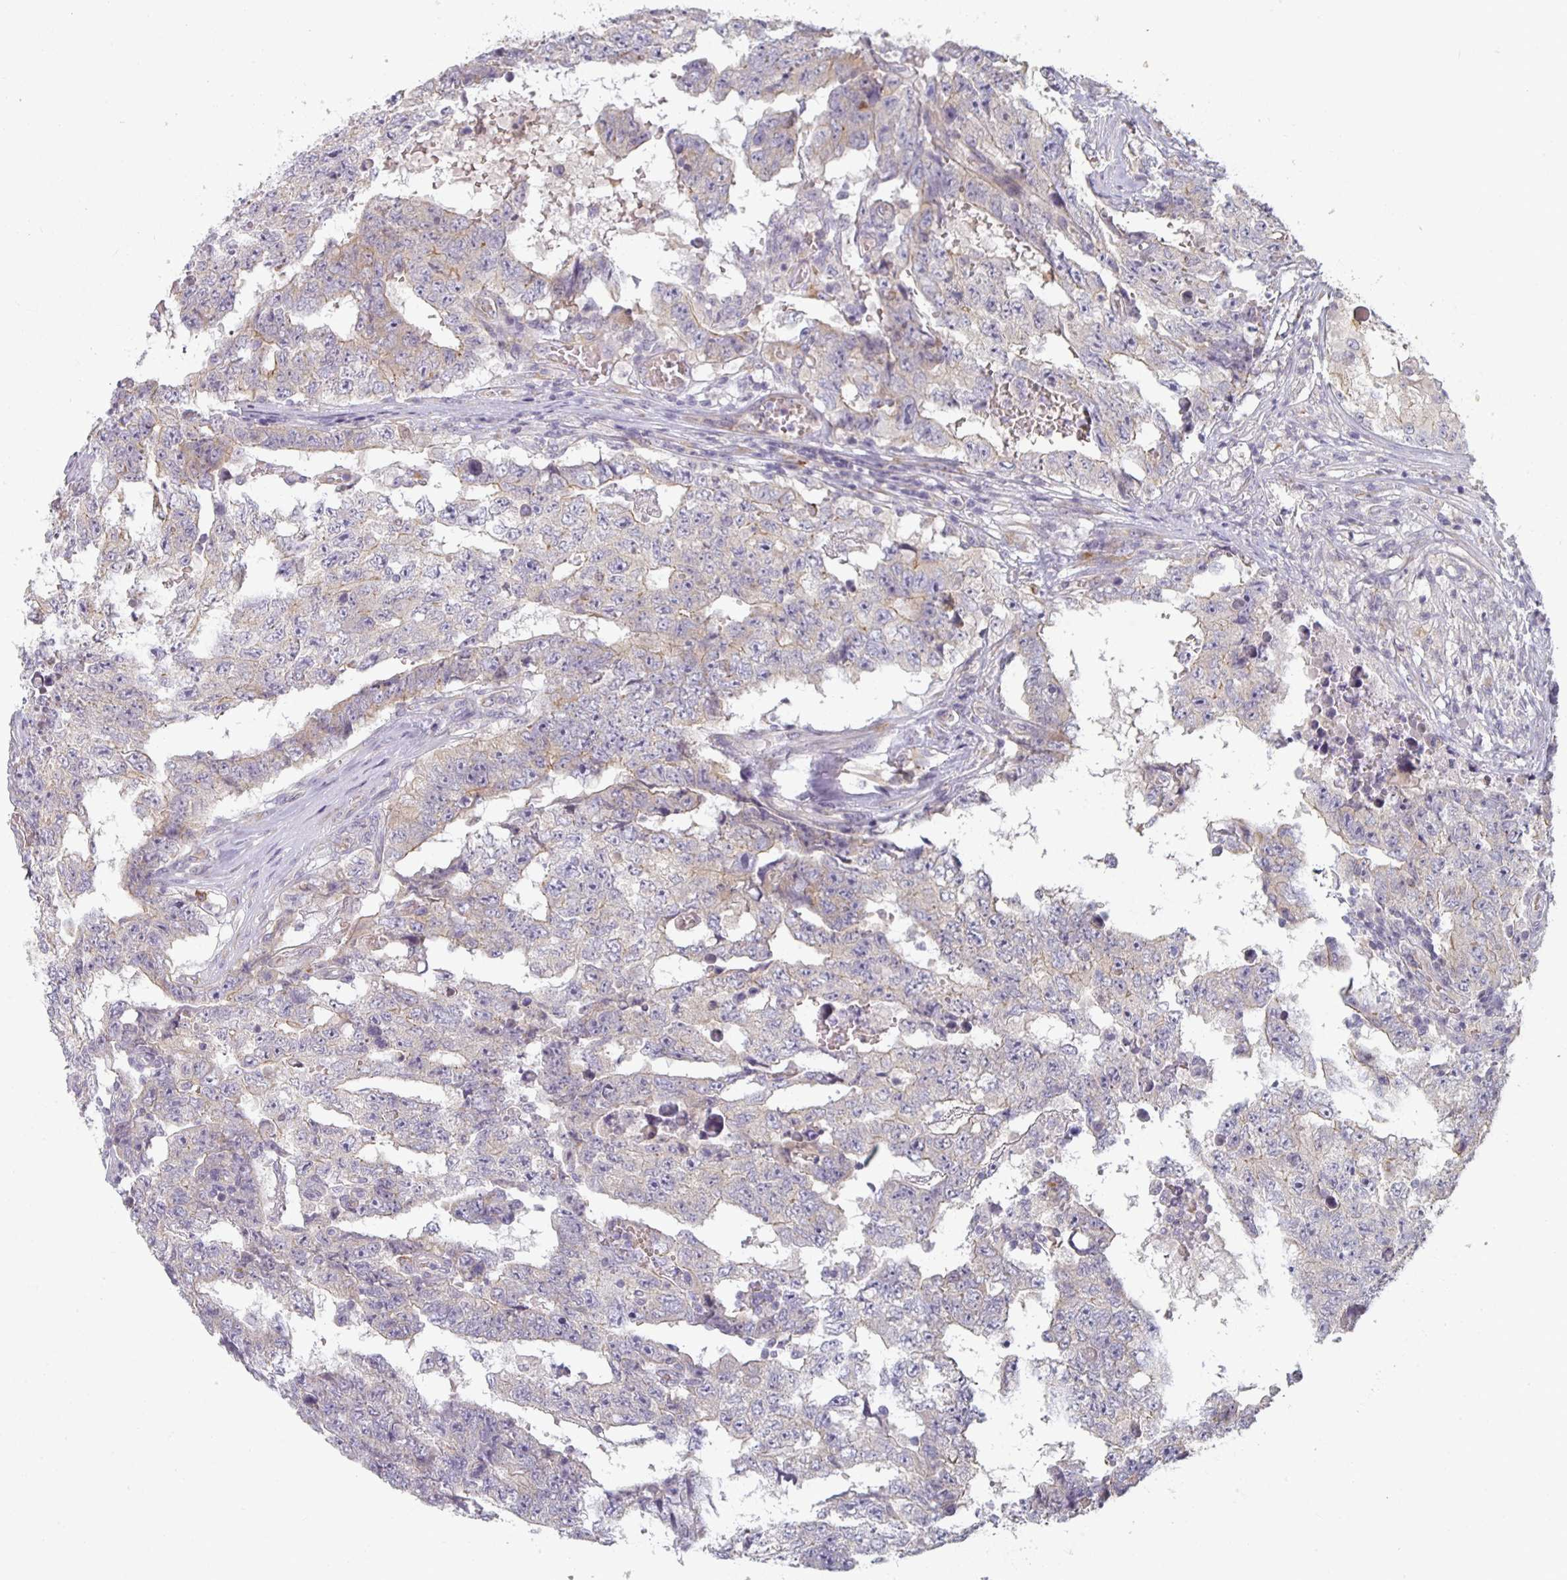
{"staining": {"intensity": "negative", "quantity": "none", "location": "none"}, "tissue": "testis cancer", "cell_type": "Tumor cells", "image_type": "cancer", "snomed": [{"axis": "morphology", "description": "Carcinoma, Embryonal, NOS"}, {"axis": "topography", "description": "Testis"}], "caption": "A high-resolution histopathology image shows immunohistochemistry staining of embryonal carcinoma (testis), which demonstrates no significant expression in tumor cells. Brightfield microscopy of IHC stained with DAB (brown) and hematoxylin (blue), captured at high magnification.", "gene": "CTHRC1", "patient": {"sex": "male", "age": 25}}